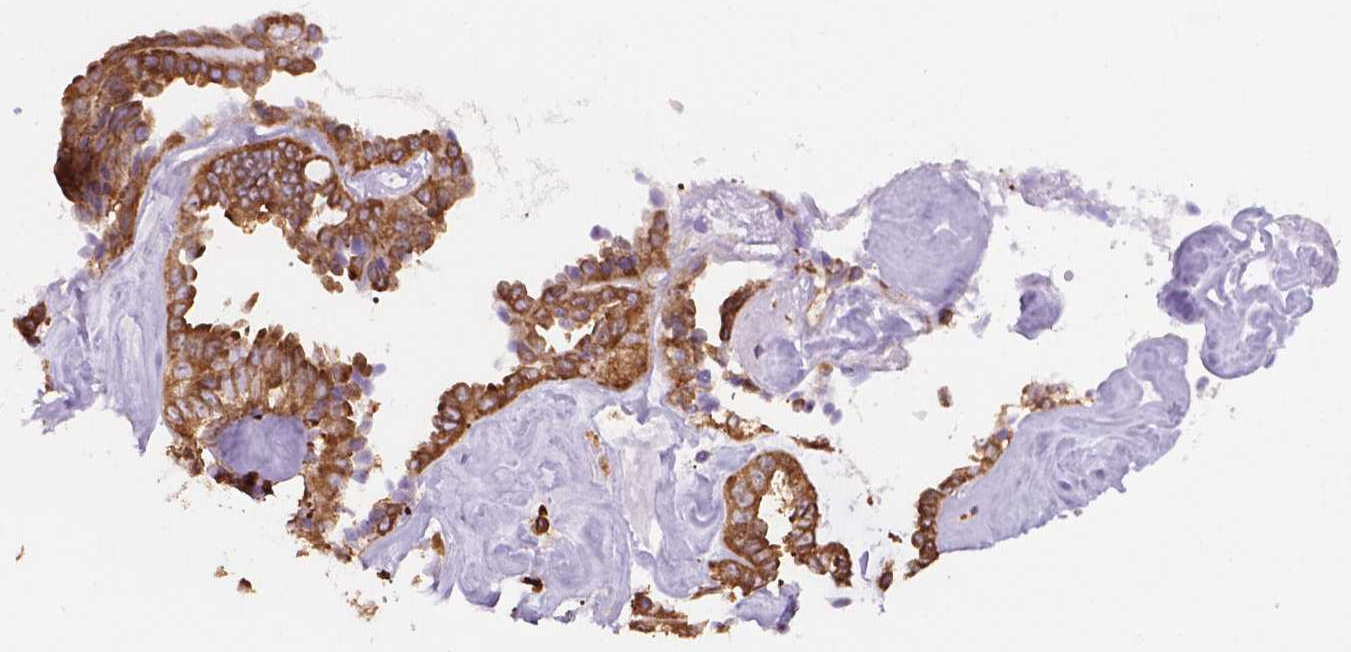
{"staining": {"intensity": "strong", "quantity": ">75%", "location": "cytoplasmic/membranous"}, "tissue": "ovarian cancer", "cell_type": "Tumor cells", "image_type": "cancer", "snomed": [{"axis": "morphology", "description": "Cystadenocarcinoma, serous, NOS"}, {"axis": "topography", "description": "Ovary"}], "caption": "About >75% of tumor cells in human ovarian serous cystadenocarcinoma demonstrate strong cytoplasmic/membranous protein positivity as visualized by brown immunohistochemical staining.", "gene": "RPL29", "patient": {"sex": "female", "age": 71}}